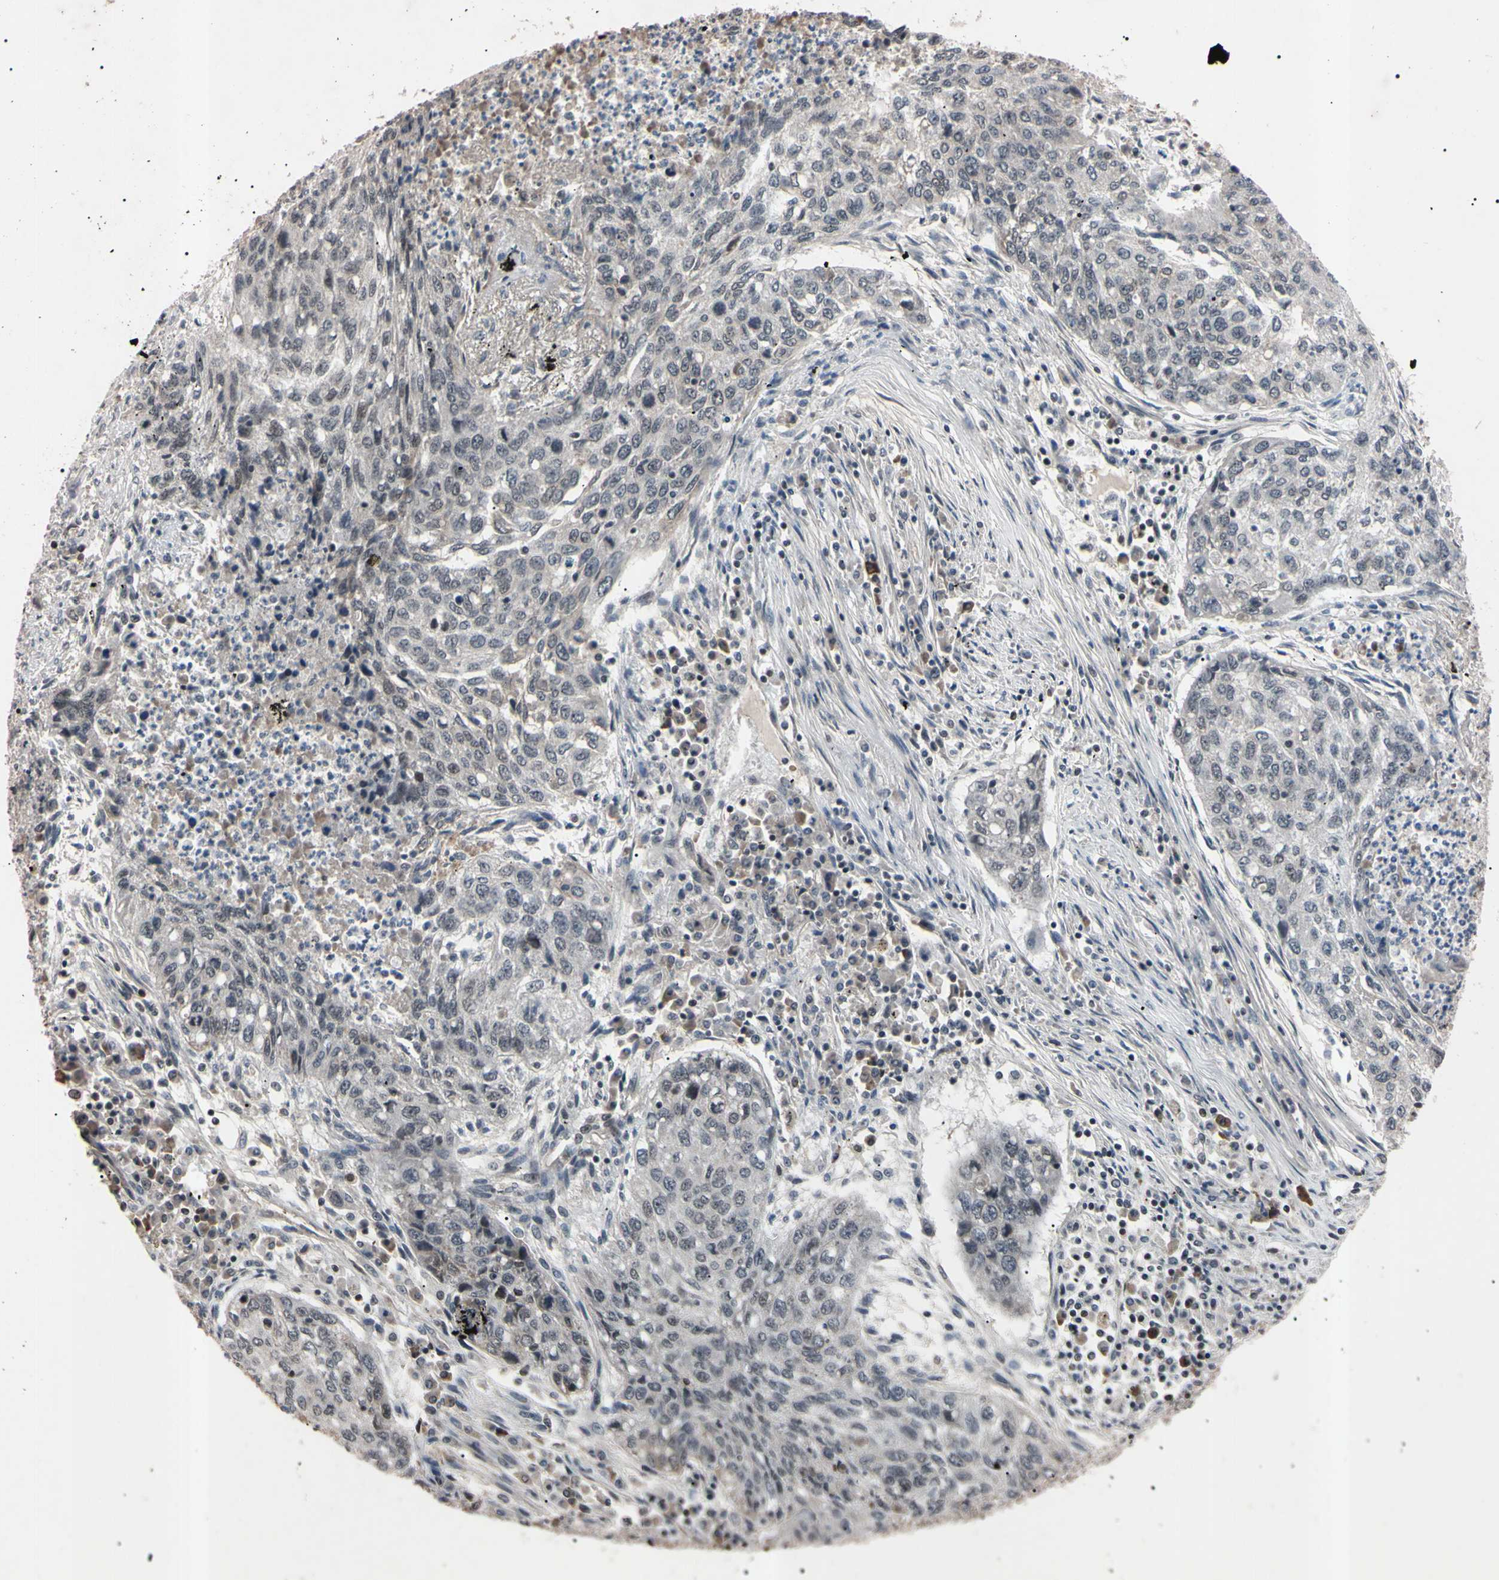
{"staining": {"intensity": "negative", "quantity": "none", "location": "none"}, "tissue": "lung cancer", "cell_type": "Tumor cells", "image_type": "cancer", "snomed": [{"axis": "morphology", "description": "Squamous cell carcinoma, NOS"}, {"axis": "topography", "description": "Lung"}], "caption": "High magnification brightfield microscopy of squamous cell carcinoma (lung) stained with DAB (brown) and counterstained with hematoxylin (blue): tumor cells show no significant expression.", "gene": "YY1", "patient": {"sex": "female", "age": 63}}